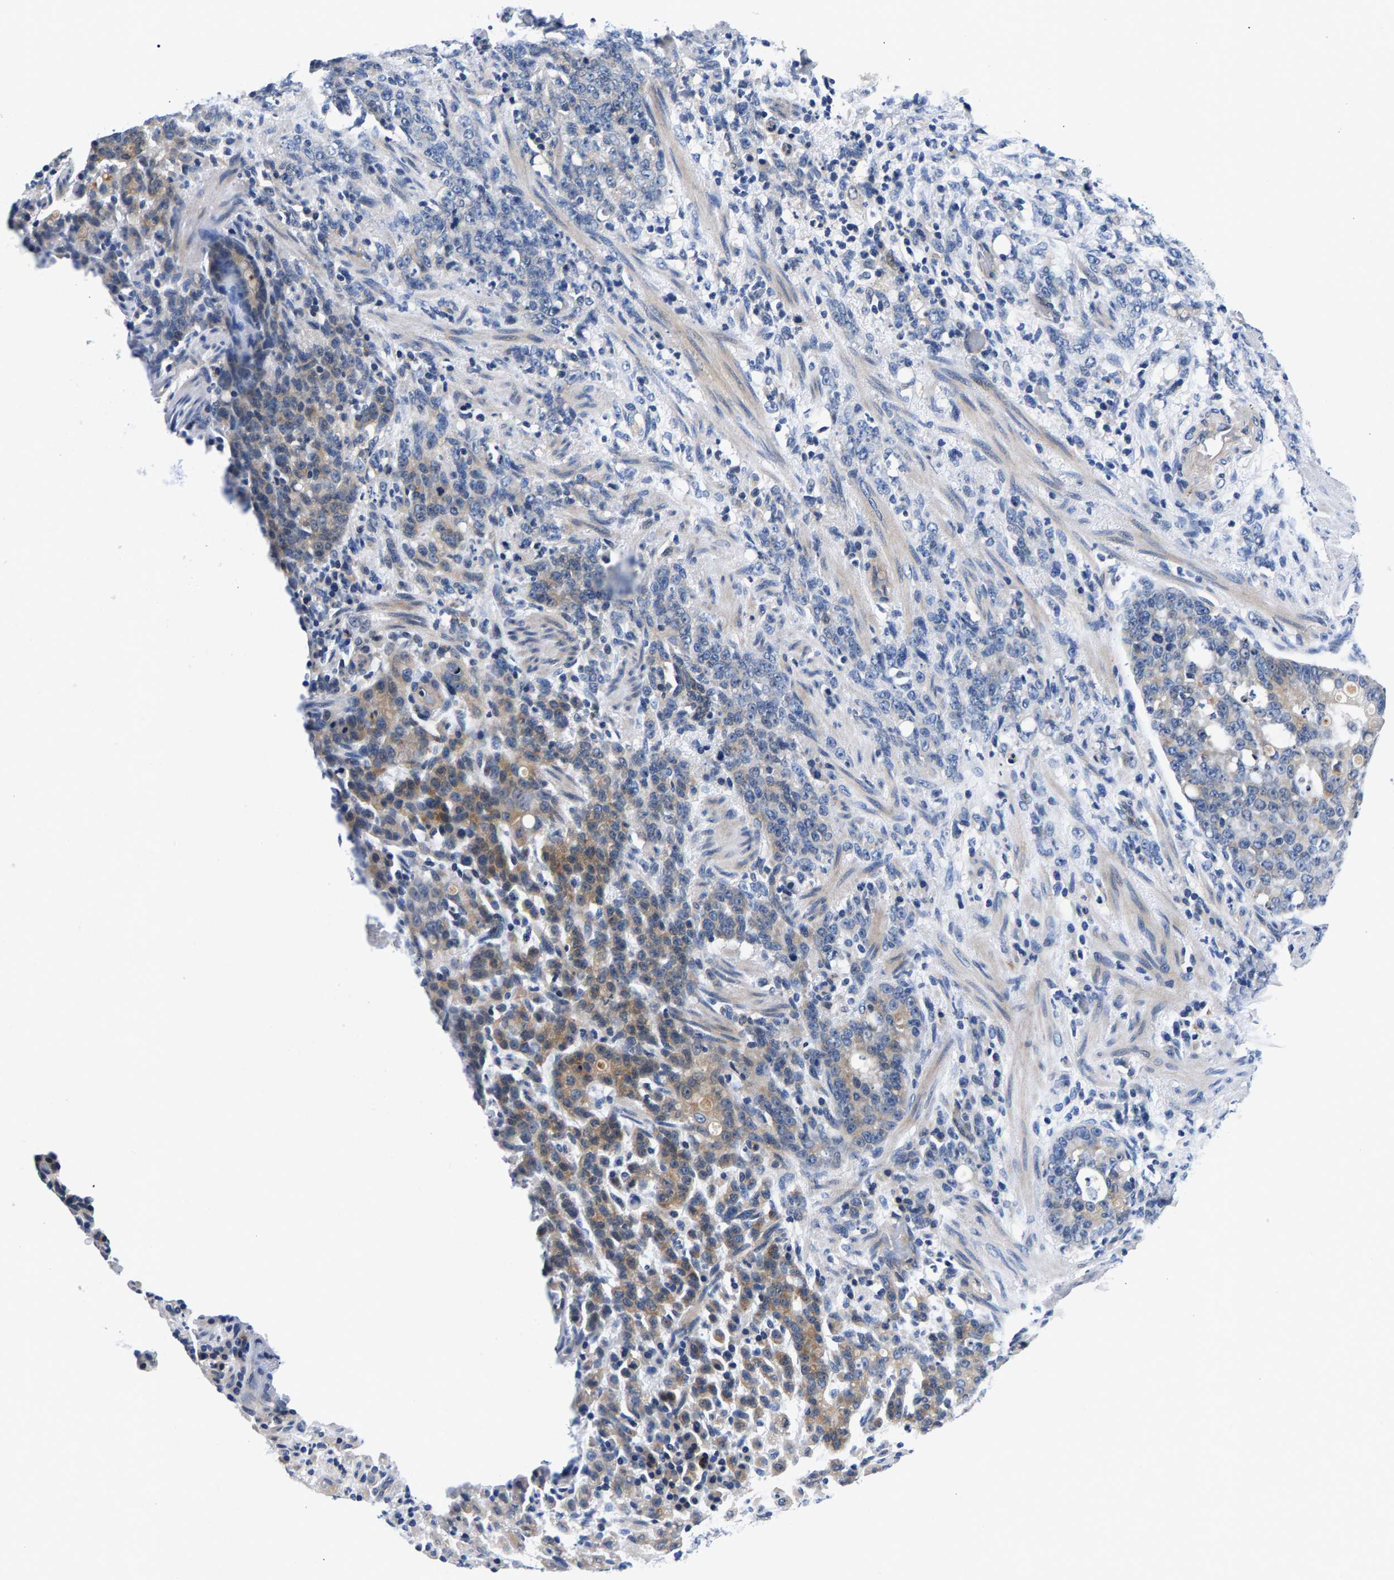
{"staining": {"intensity": "moderate", "quantity": "<25%", "location": "cytoplasmic/membranous"}, "tissue": "stomach cancer", "cell_type": "Tumor cells", "image_type": "cancer", "snomed": [{"axis": "morphology", "description": "Adenocarcinoma, NOS"}, {"axis": "topography", "description": "Stomach, lower"}], "caption": "Tumor cells demonstrate moderate cytoplasmic/membranous expression in approximately <25% of cells in stomach cancer.", "gene": "P2RY4", "patient": {"sex": "male", "age": 88}}